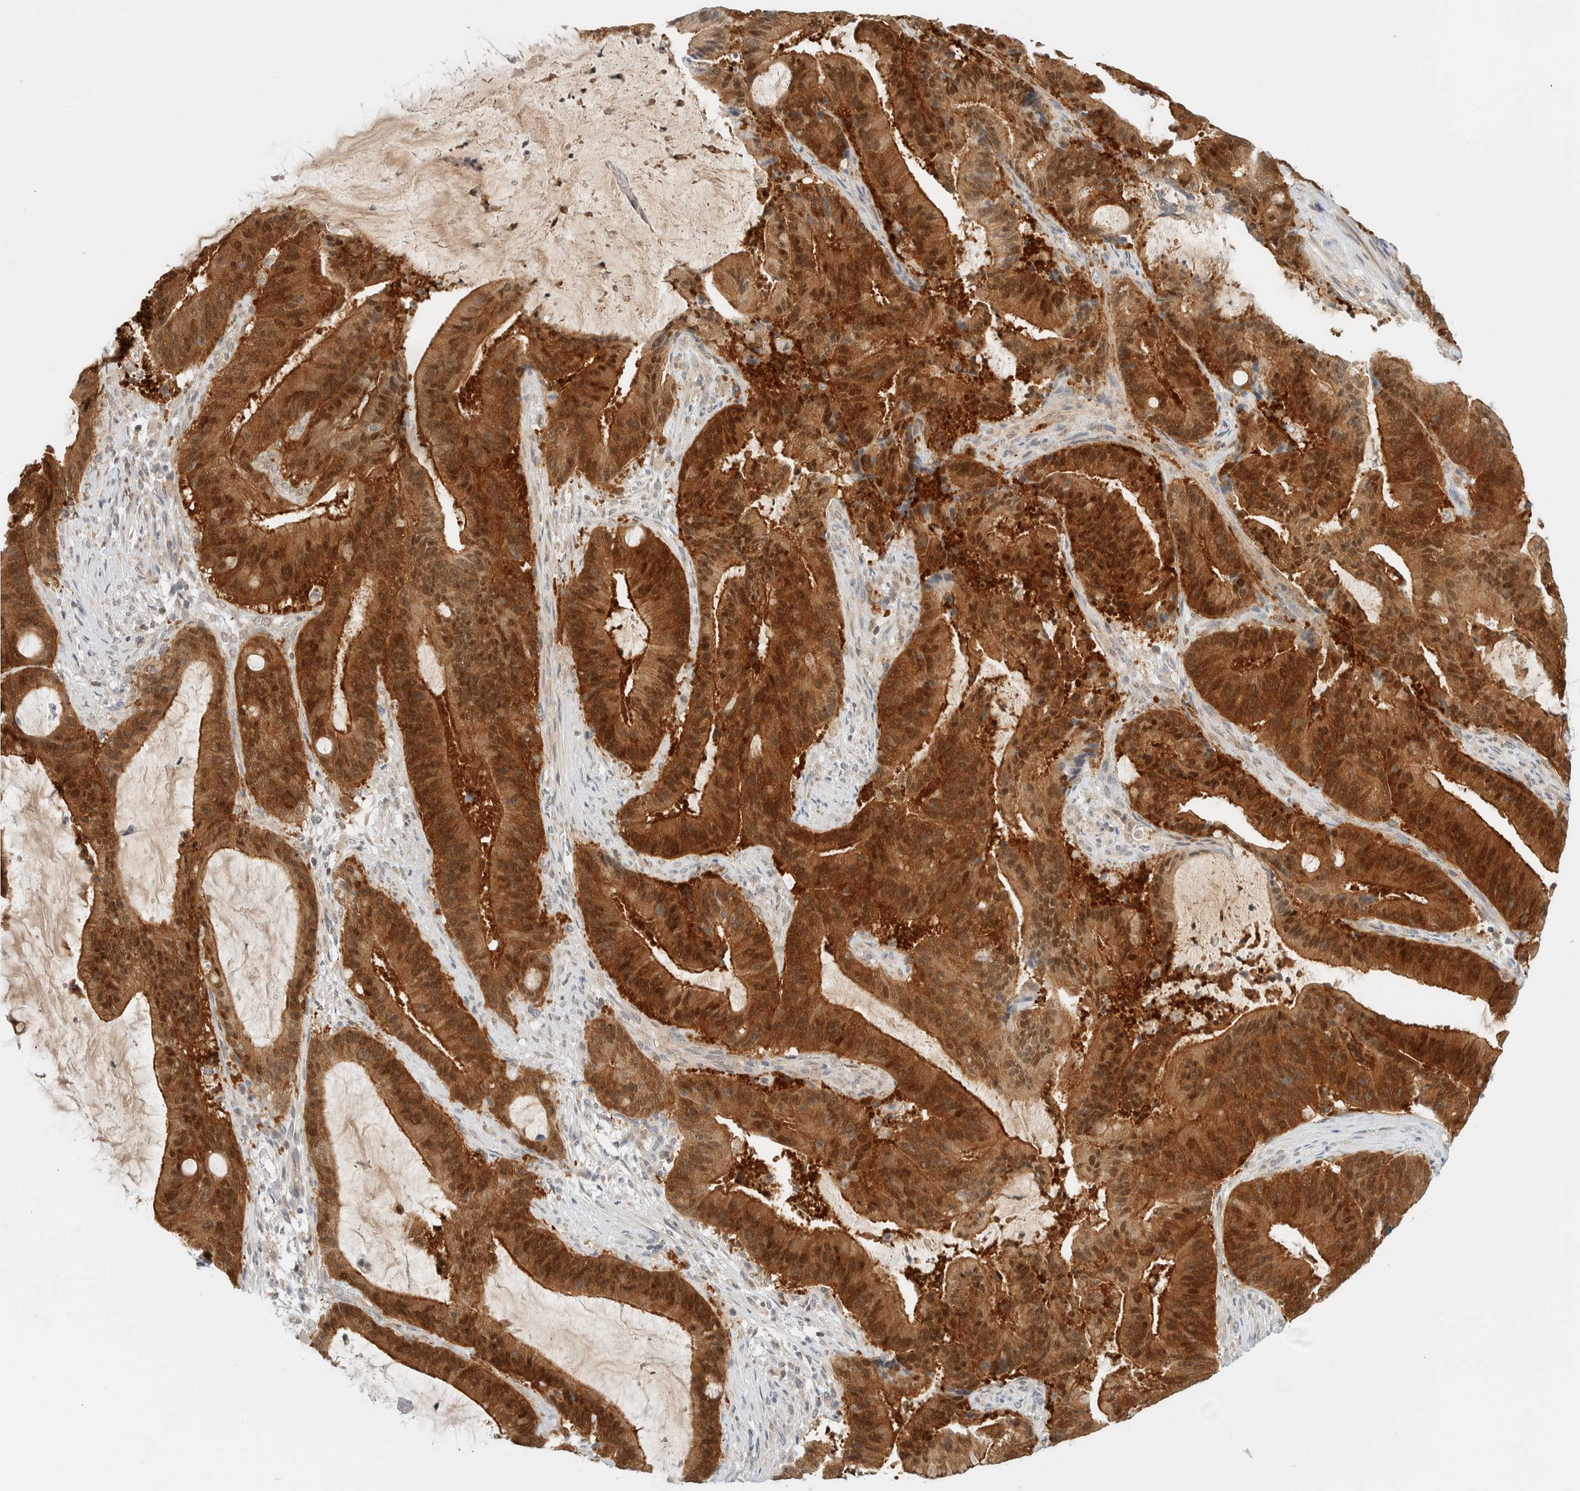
{"staining": {"intensity": "strong", "quantity": ">75%", "location": "cytoplasmic/membranous,nuclear"}, "tissue": "liver cancer", "cell_type": "Tumor cells", "image_type": "cancer", "snomed": [{"axis": "morphology", "description": "Normal tissue, NOS"}, {"axis": "morphology", "description": "Cholangiocarcinoma"}, {"axis": "topography", "description": "Liver"}, {"axis": "topography", "description": "Peripheral nerve tissue"}], "caption": "Immunohistochemical staining of liver cholangiocarcinoma shows strong cytoplasmic/membranous and nuclear protein positivity in about >75% of tumor cells. (DAB IHC with brightfield microscopy, high magnification).", "gene": "PCYT2", "patient": {"sex": "female", "age": 73}}